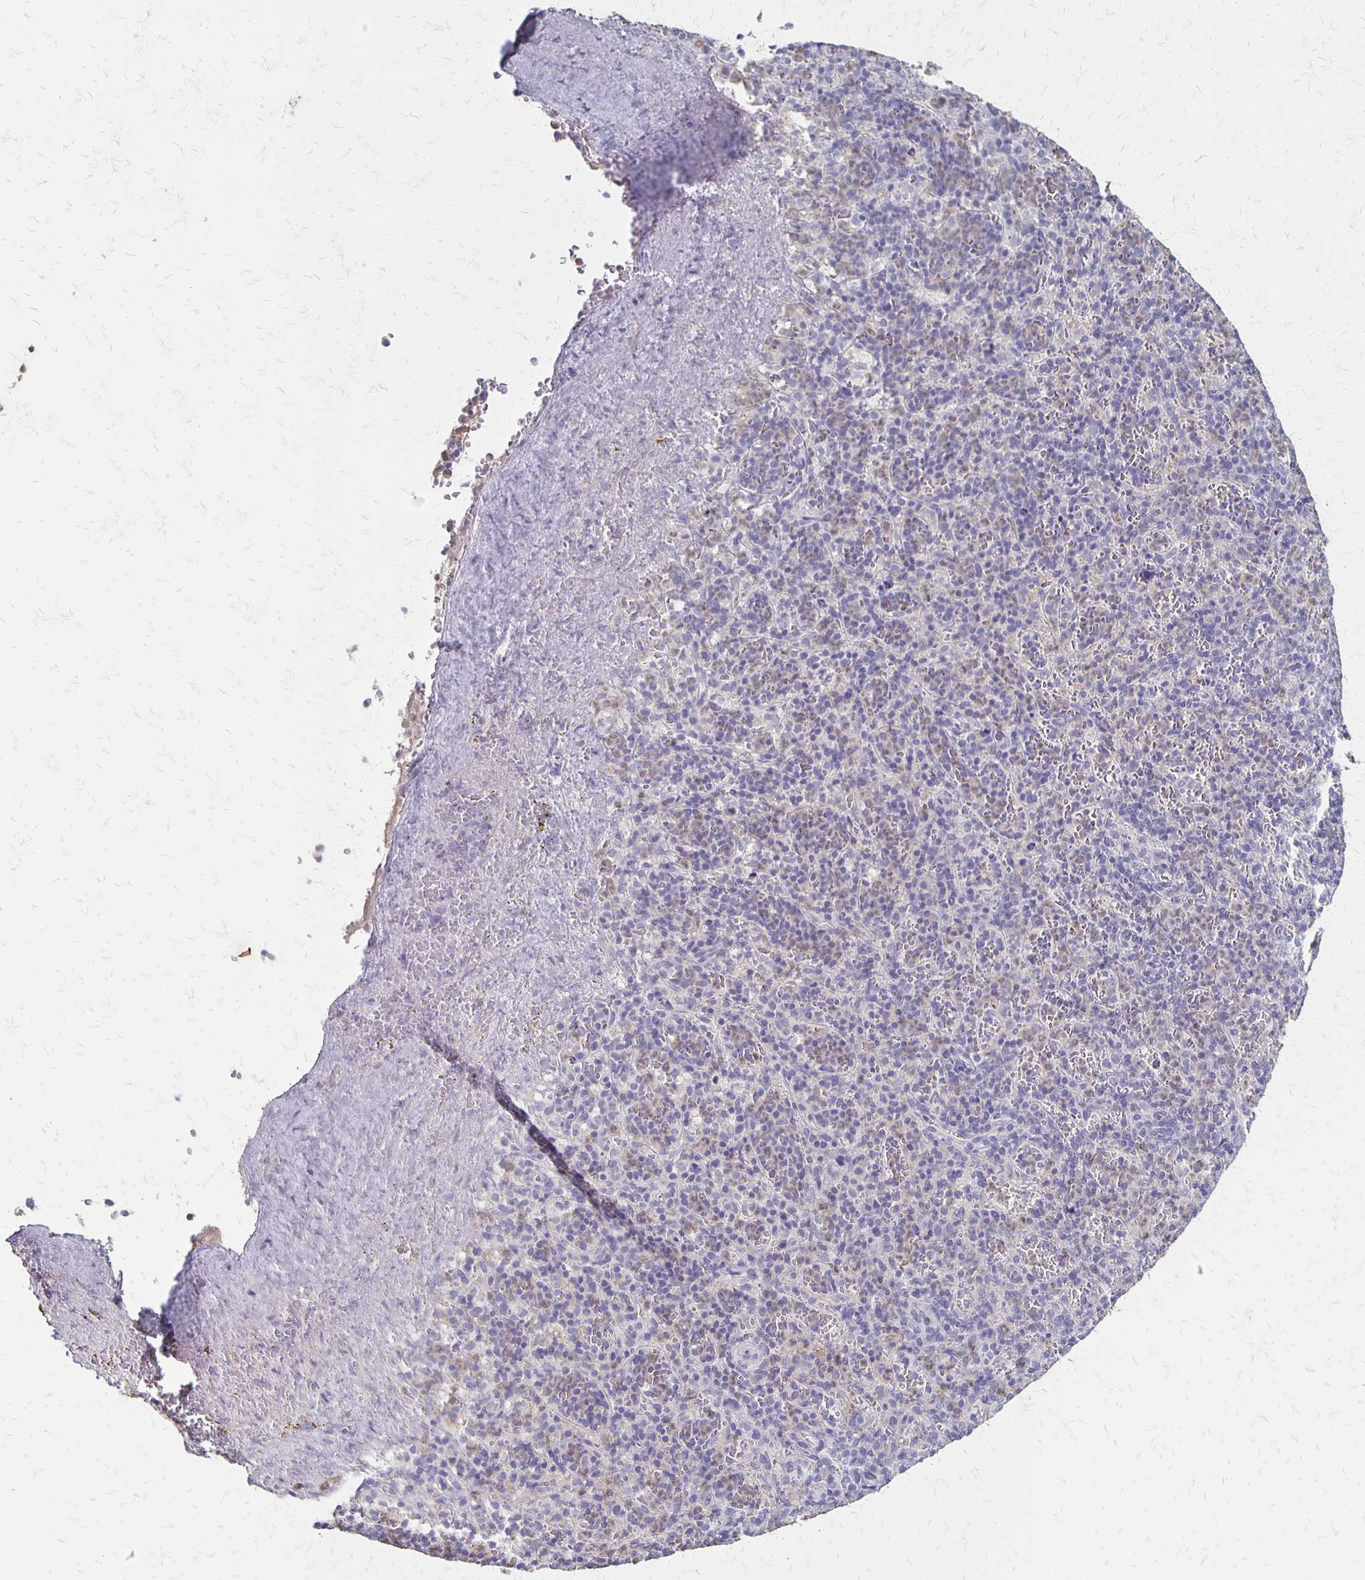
{"staining": {"intensity": "negative", "quantity": "none", "location": "none"}, "tissue": "spleen", "cell_type": "Cells in red pulp", "image_type": "normal", "snomed": [{"axis": "morphology", "description": "Normal tissue, NOS"}, {"axis": "topography", "description": "Spleen"}], "caption": "Immunohistochemical staining of benign spleen displays no significant staining in cells in red pulp. Brightfield microscopy of IHC stained with DAB (brown) and hematoxylin (blue), captured at high magnification.", "gene": "SEPTIN5", "patient": {"sex": "female", "age": 74}}